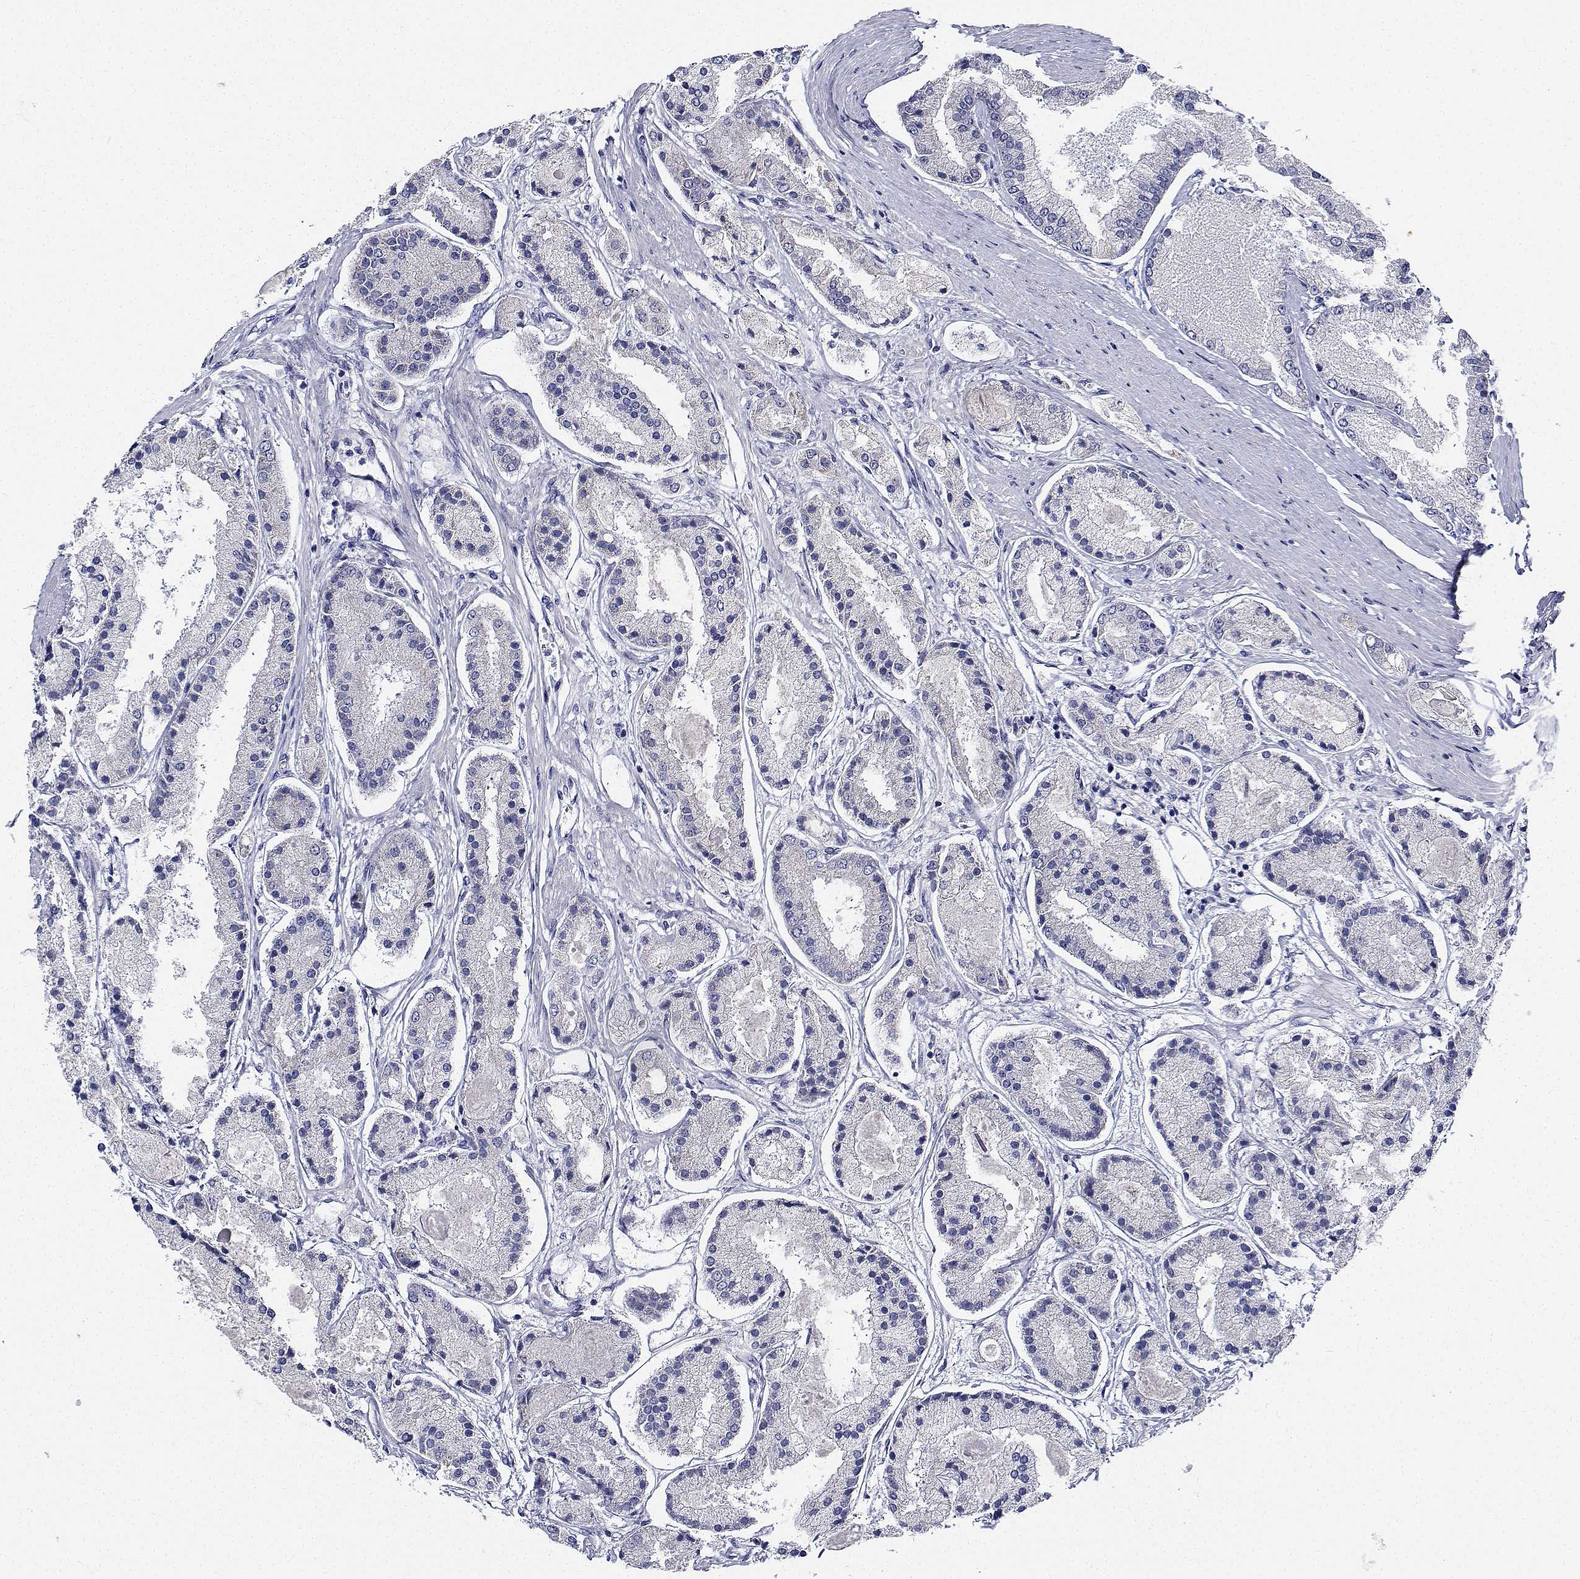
{"staining": {"intensity": "negative", "quantity": "none", "location": "none"}, "tissue": "prostate cancer", "cell_type": "Tumor cells", "image_type": "cancer", "snomed": [{"axis": "morphology", "description": "Adenocarcinoma, High grade"}, {"axis": "topography", "description": "Prostate"}], "caption": "Tumor cells show no significant expression in prostate high-grade adenocarcinoma. Brightfield microscopy of immunohistochemistry (IHC) stained with DAB (brown) and hematoxylin (blue), captured at high magnification.", "gene": "CDHR3", "patient": {"sex": "male", "age": 67}}